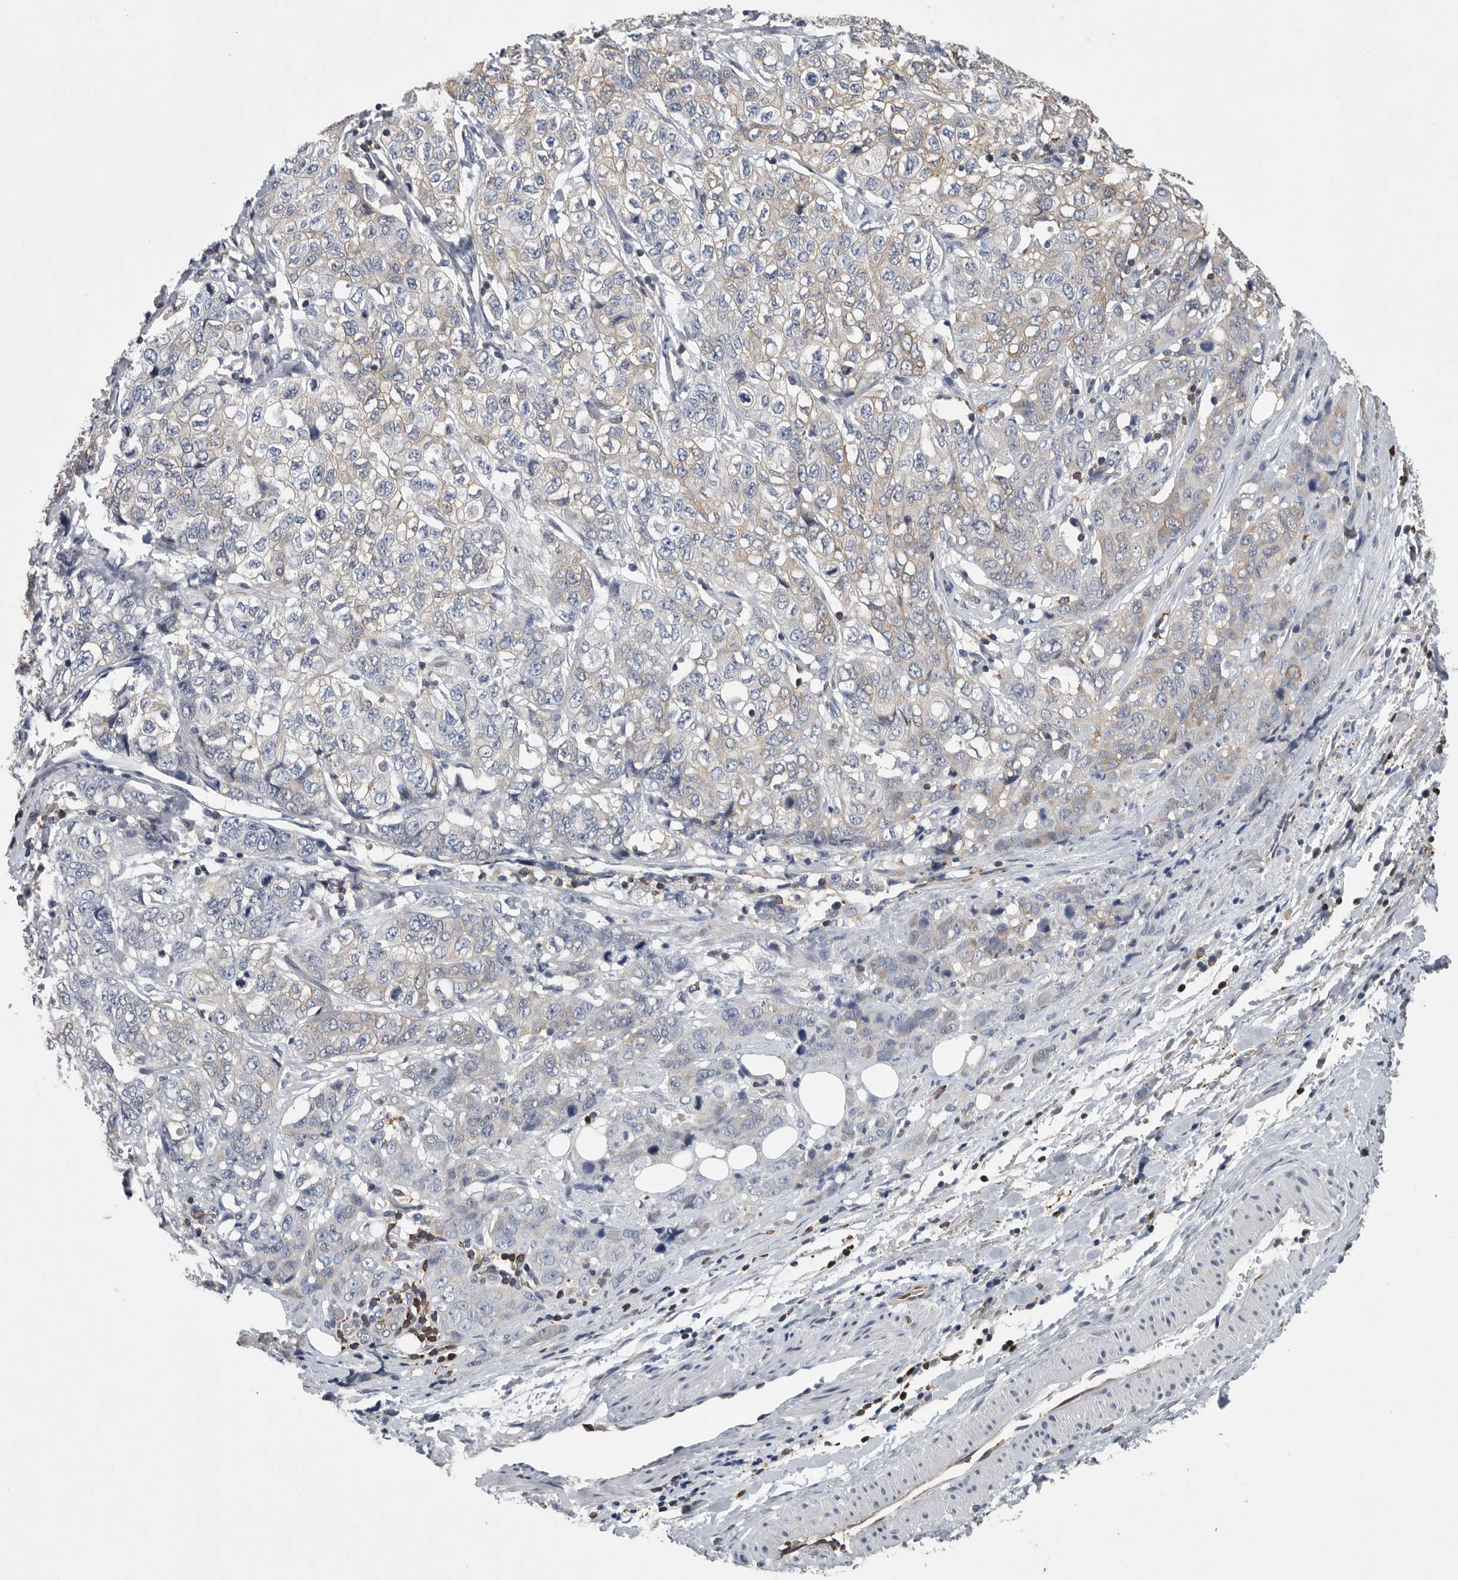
{"staining": {"intensity": "weak", "quantity": "<25%", "location": "cytoplasmic/membranous"}, "tissue": "stomach cancer", "cell_type": "Tumor cells", "image_type": "cancer", "snomed": [{"axis": "morphology", "description": "Adenocarcinoma, NOS"}, {"axis": "topography", "description": "Stomach"}], "caption": "The histopathology image shows no significant staining in tumor cells of stomach cancer. (Brightfield microscopy of DAB (3,3'-diaminobenzidine) immunohistochemistry at high magnification).", "gene": "PDCD4", "patient": {"sex": "male", "age": 48}}